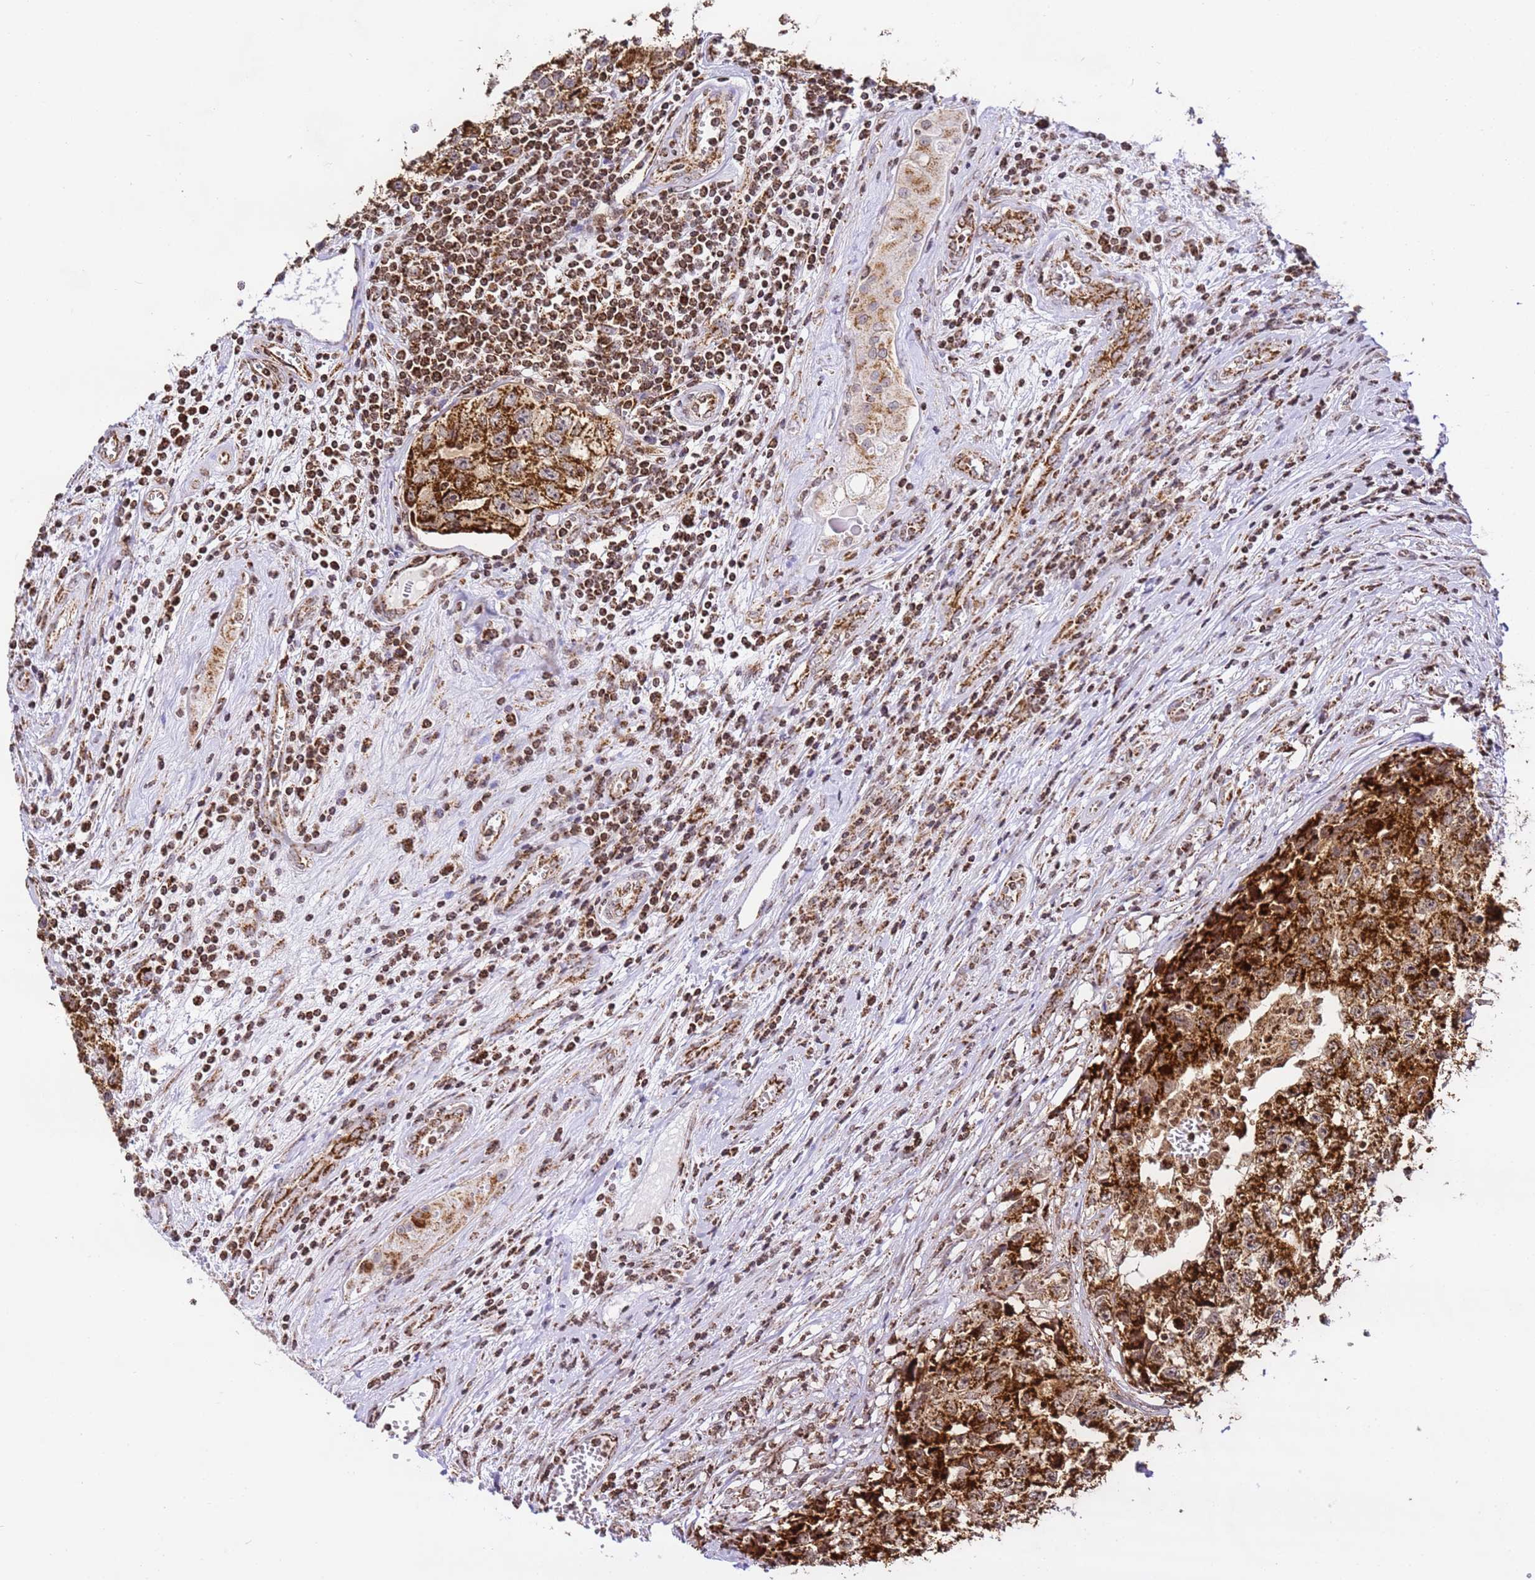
{"staining": {"intensity": "strong", "quantity": ">75%", "location": "cytoplasmic/membranous"}, "tissue": "testis cancer", "cell_type": "Tumor cells", "image_type": "cancer", "snomed": [{"axis": "morphology", "description": "Seminoma, NOS"}, {"axis": "morphology", "description": "Carcinoma, Embryonal, NOS"}, {"axis": "topography", "description": "Testis"}], "caption": "High-power microscopy captured an immunohistochemistry (IHC) photomicrograph of testis seminoma, revealing strong cytoplasmic/membranous expression in approximately >75% of tumor cells.", "gene": "HSPE1", "patient": {"sex": "male", "age": 43}}